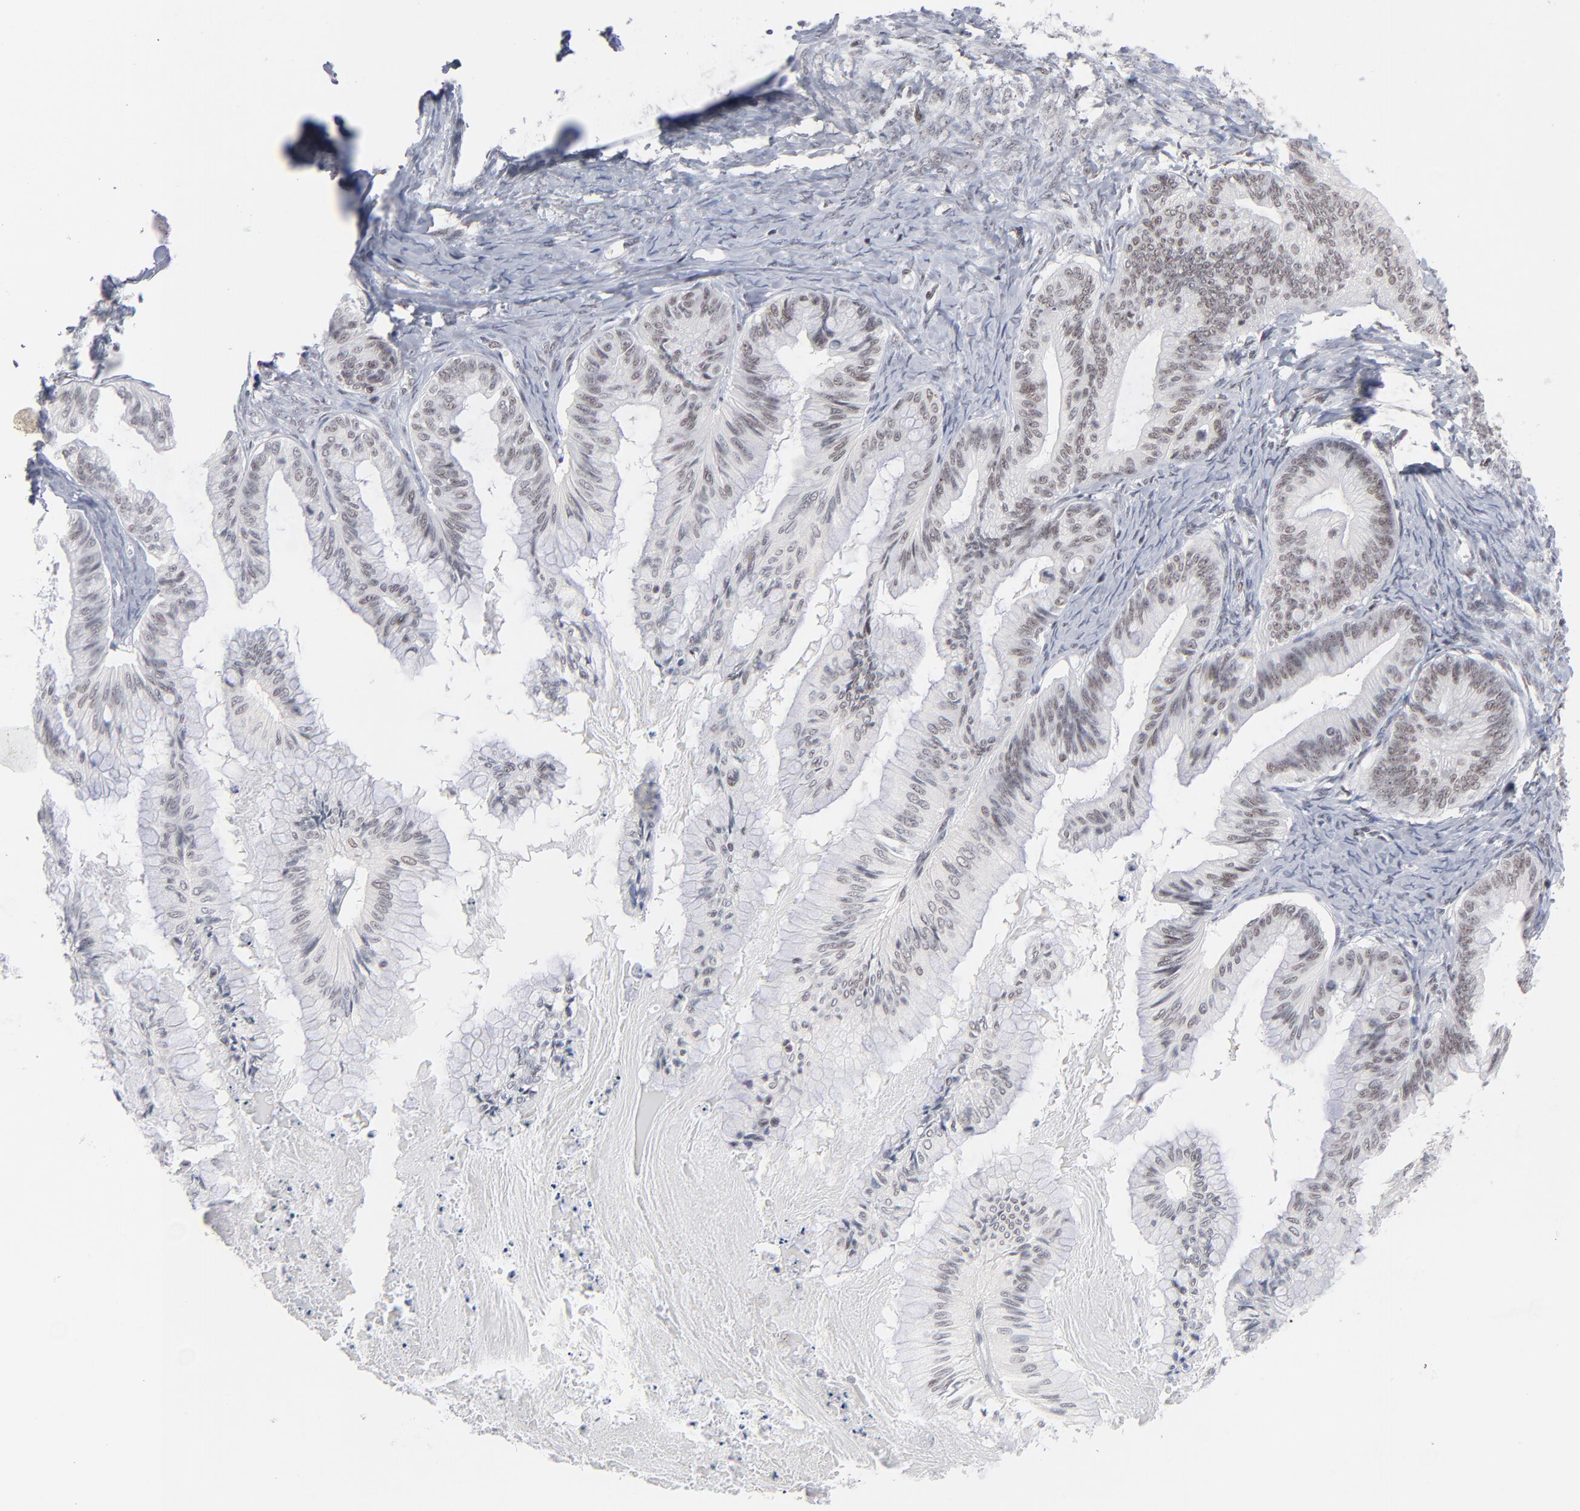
{"staining": {"intensity": "negative", "quantity": "none", "location": "none"}, "tissue": "ovarian cancer", "cell_type": "Tumor cells", "image_type": "cancer", "snomed": [{"axis": "morphology", "description": "Cystadenocarcinoma, mucinous, NOS"}, {"axis": "topography", "description": "Ovary"}], "caption": "Protein analysis of mucinous cystadenocarcinoma (ovarian) demonstrates no significant expression in tumor cells. Brightfield microscopy of immunohistochemistry (IHC) stained with DAB (3,3'-diaminobenzidine) (brown) and hematoxylin (blue), captured at high magnification.", "gene": "ZNF143", "patient": {"sex": "female", "age": 57}}